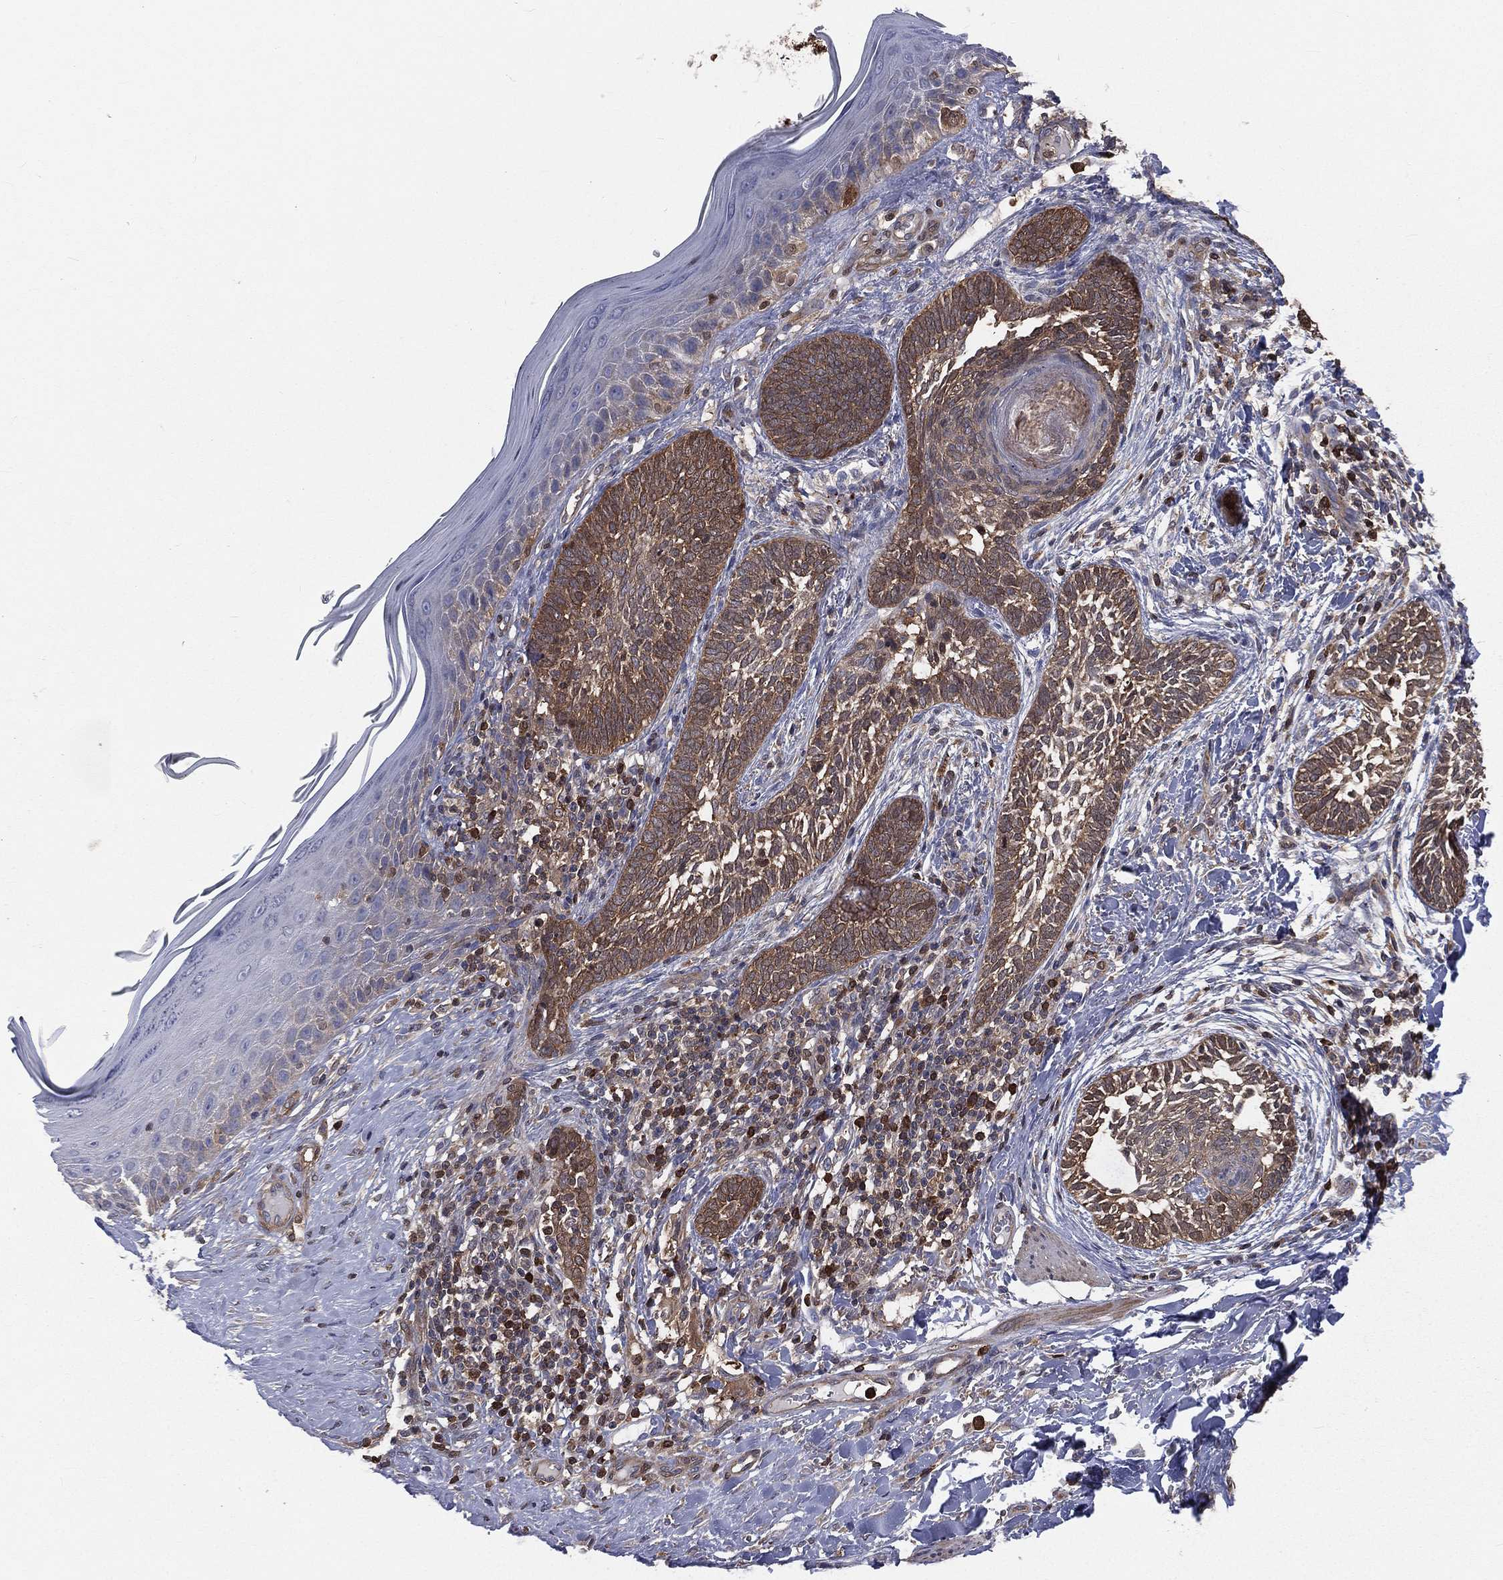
{"staining": {"intensity": "moderate", "quantity": ">75%", "location": "cytoplasmic/membranous"}, "tissue": "skin cancer", "cell_type": "Tumor cells", "image_type": "cancer", "snomed": [{"axis": "morphology", "description": "Normal tissue, NOS"}, {"axis": "morphology", "description": "Basal cell carcinoma"}, {"axis": "topography", "description": "Skin"}], "caption": "Moderate cytoplasmic/membranous expression for a protein is seen in approximately >75% of tumor cells of skin cancer (basal cell carcinoma) using immunohistochemistry (IHC).", "gene": "TBC1D2", "patient": {"sex": "male", "age": 46}}